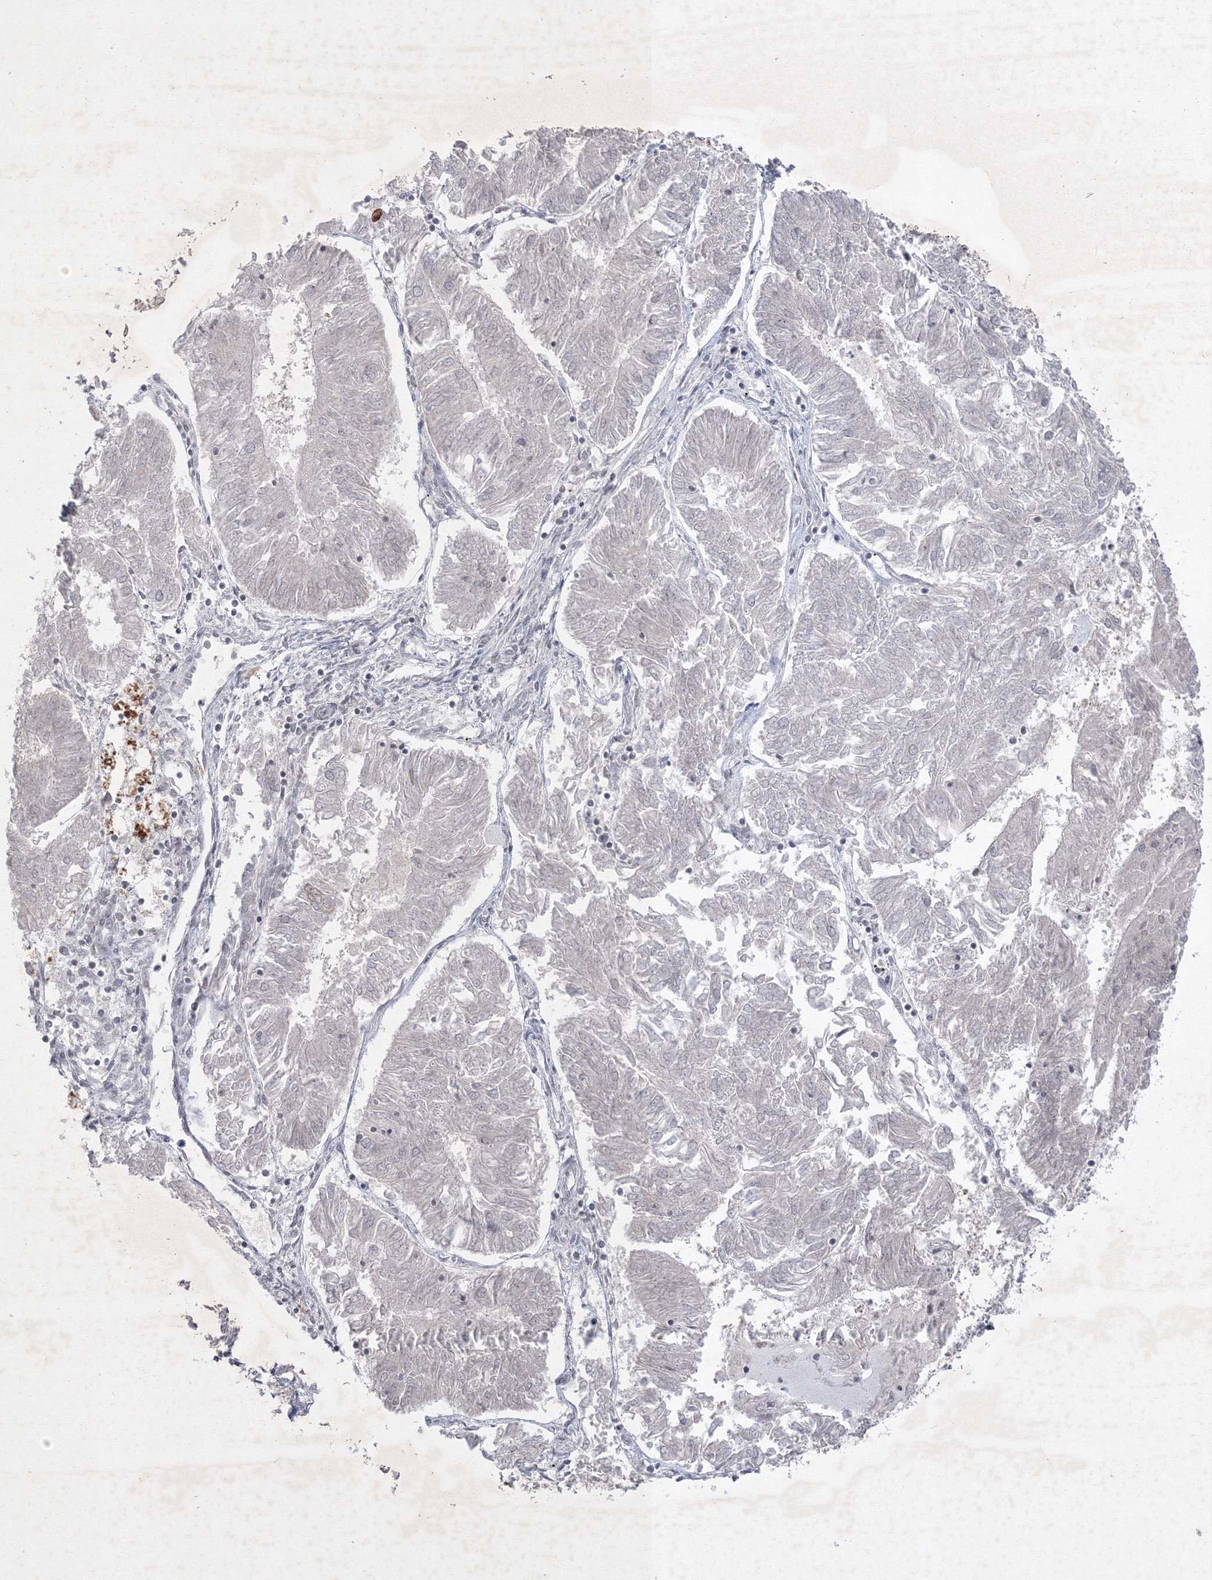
{"staining": {"intensity": "negative", "quantity": "none", "location": "none"}, "tissue": "endometrial cancer", "cell_type": "Tumor cells", "image_type": "cancer", "snomed": [{"axis": "morphology", "description": "Adenocarcinoma, NOS"}, {"axis": "topography", "description": "Endometrium"}], "caption": "The micrograph displays no significant positivity in tumor cells of adenocarcinoma (endometrial).", "gene": "NXPE3", "patient": {"sex": "female", "age": 58}}